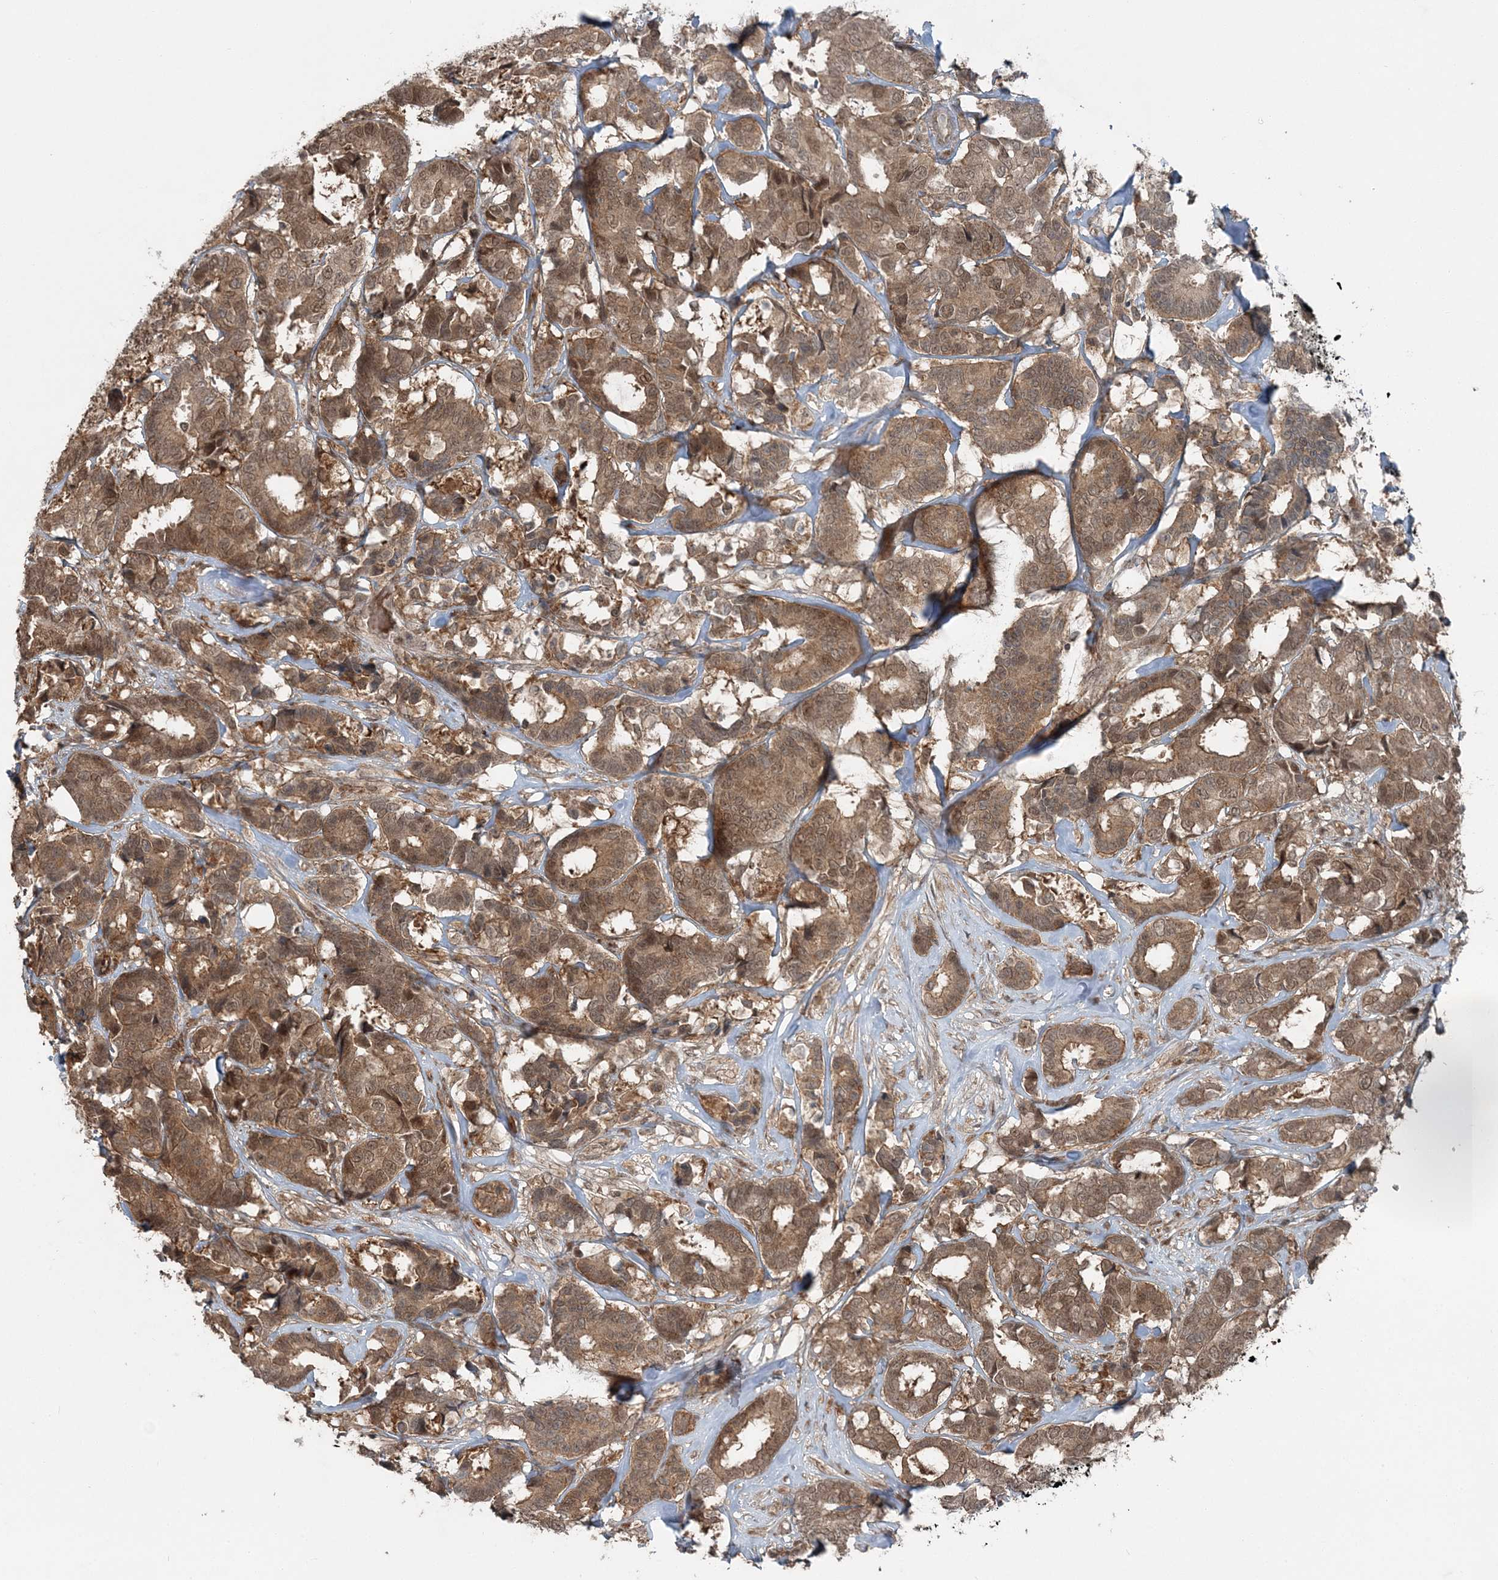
{"staining": {"intensity": "moderate", "quantity": ">75%", "location": "cytoplasmic/membranous,nuclear"}, "tissue": "breast cancer", "cell_type": "Tumor cells", "image_type": "cancer", "snomed": [{"axis": "morphology", "description": "Duct carcinoma"}, {"axis": "topography", "description": "Breast"}], "caption": "Immunohistochemical staining of human intraductal carcinoma (breast) demonstrates moderate cytoplasmic/membranous and nuclear protein staining in about >75% of tumor cells.", "gene": "FBXL17", "patient": {"sex": "female", "age": 87}}